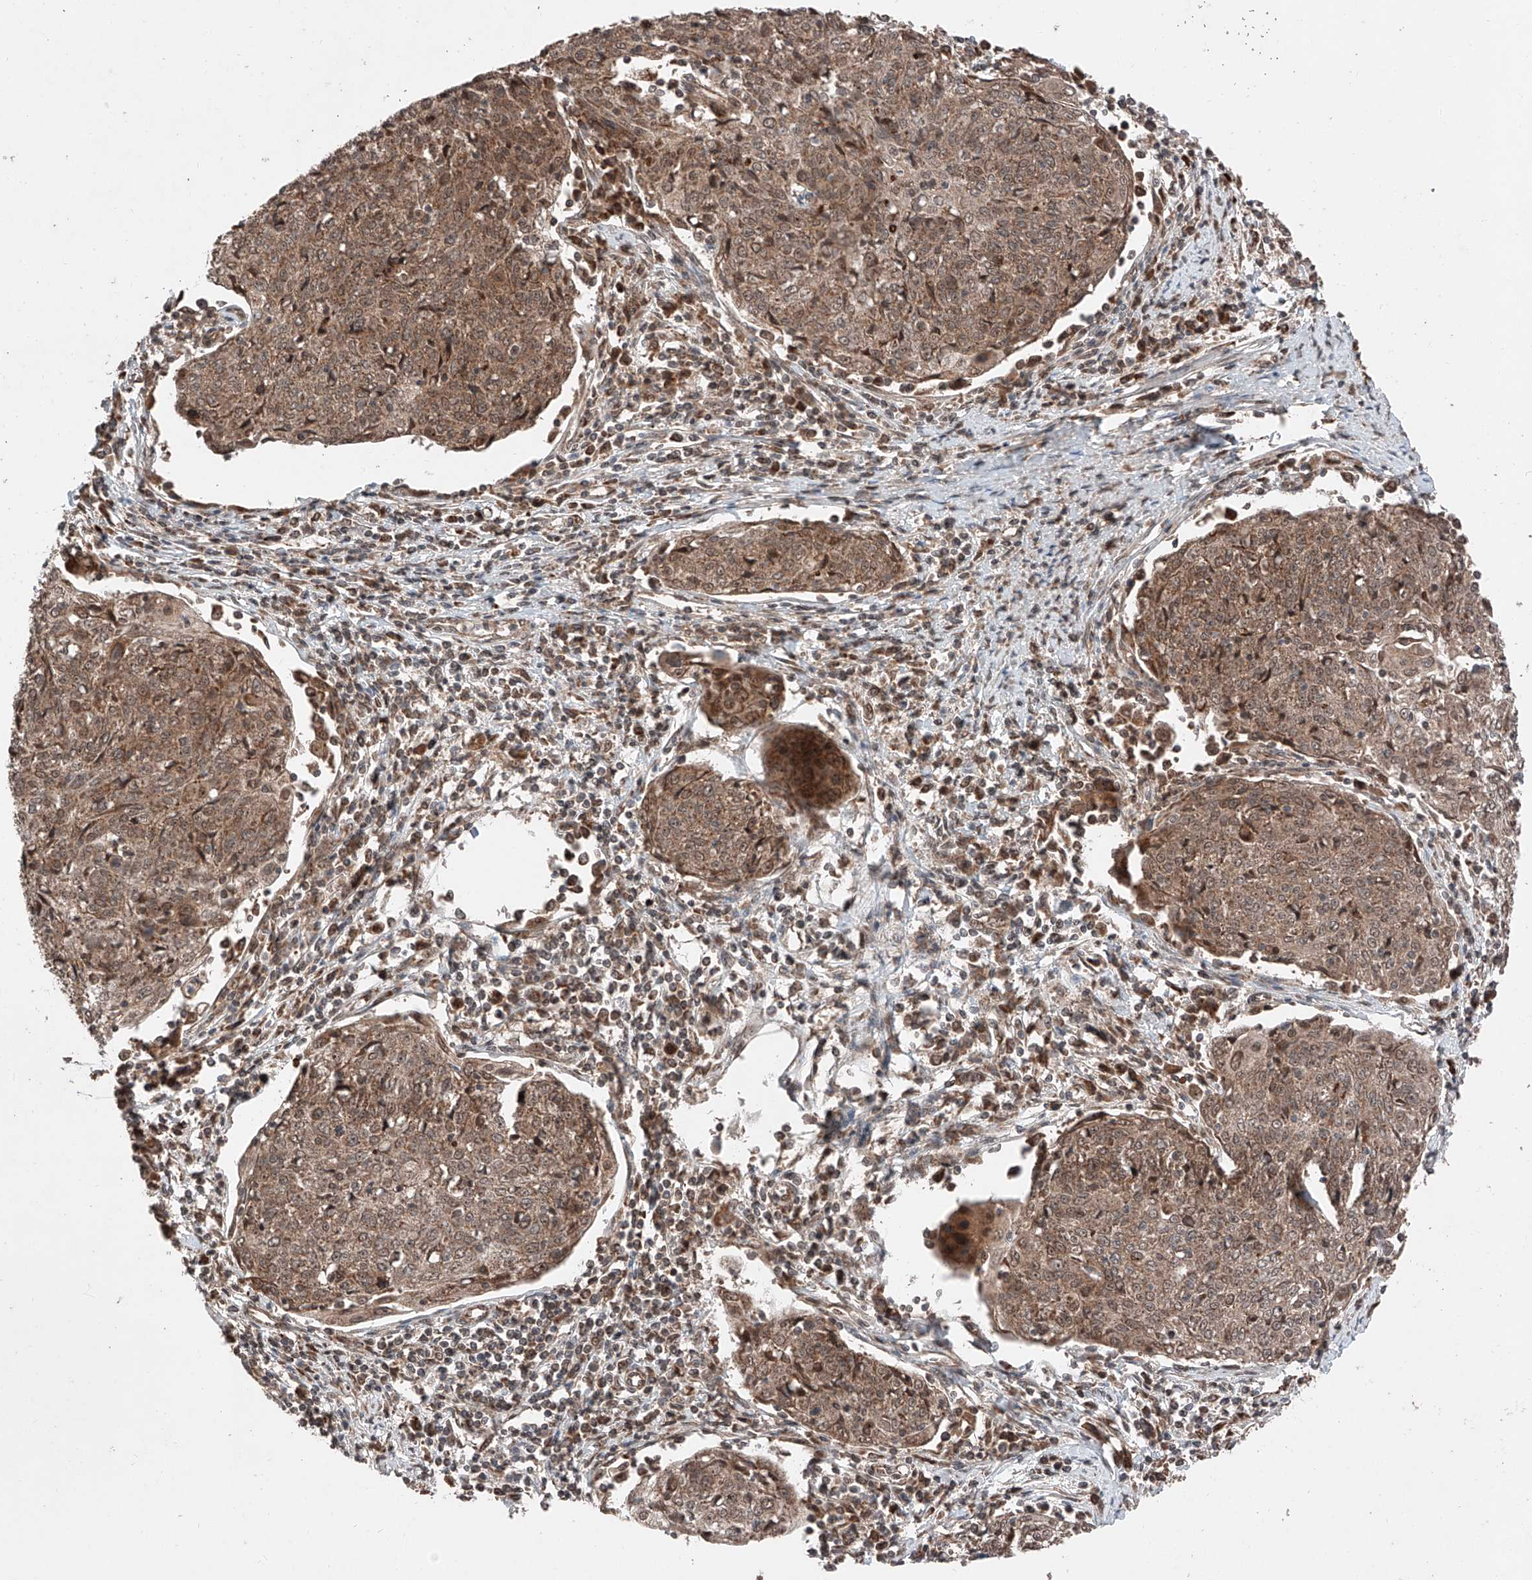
{"staining": {"intensity": "moderate", "quantity": ">75%", "location": "cytoplasmic/membranous"}, "tissue": "cervical cancer", "cell_type": "Tumor cells", "image_type": "cancer", "snomed": [{"axis": "morphology", "description": "Squamous cell carcinoma, NOS"}, {"axis": "topography", "description": "Cervix"}], "caption": "IHC photomicrograph of human squamous cell carcinoma (cervical) stained for a protein (brown), which demonstrates medium levels of moderate cytoplasmic/membranous expression in approximately >75% of tumor cells.", "gene": "ZSCAN29", "patient": {"sex": "female", "age": 48}}